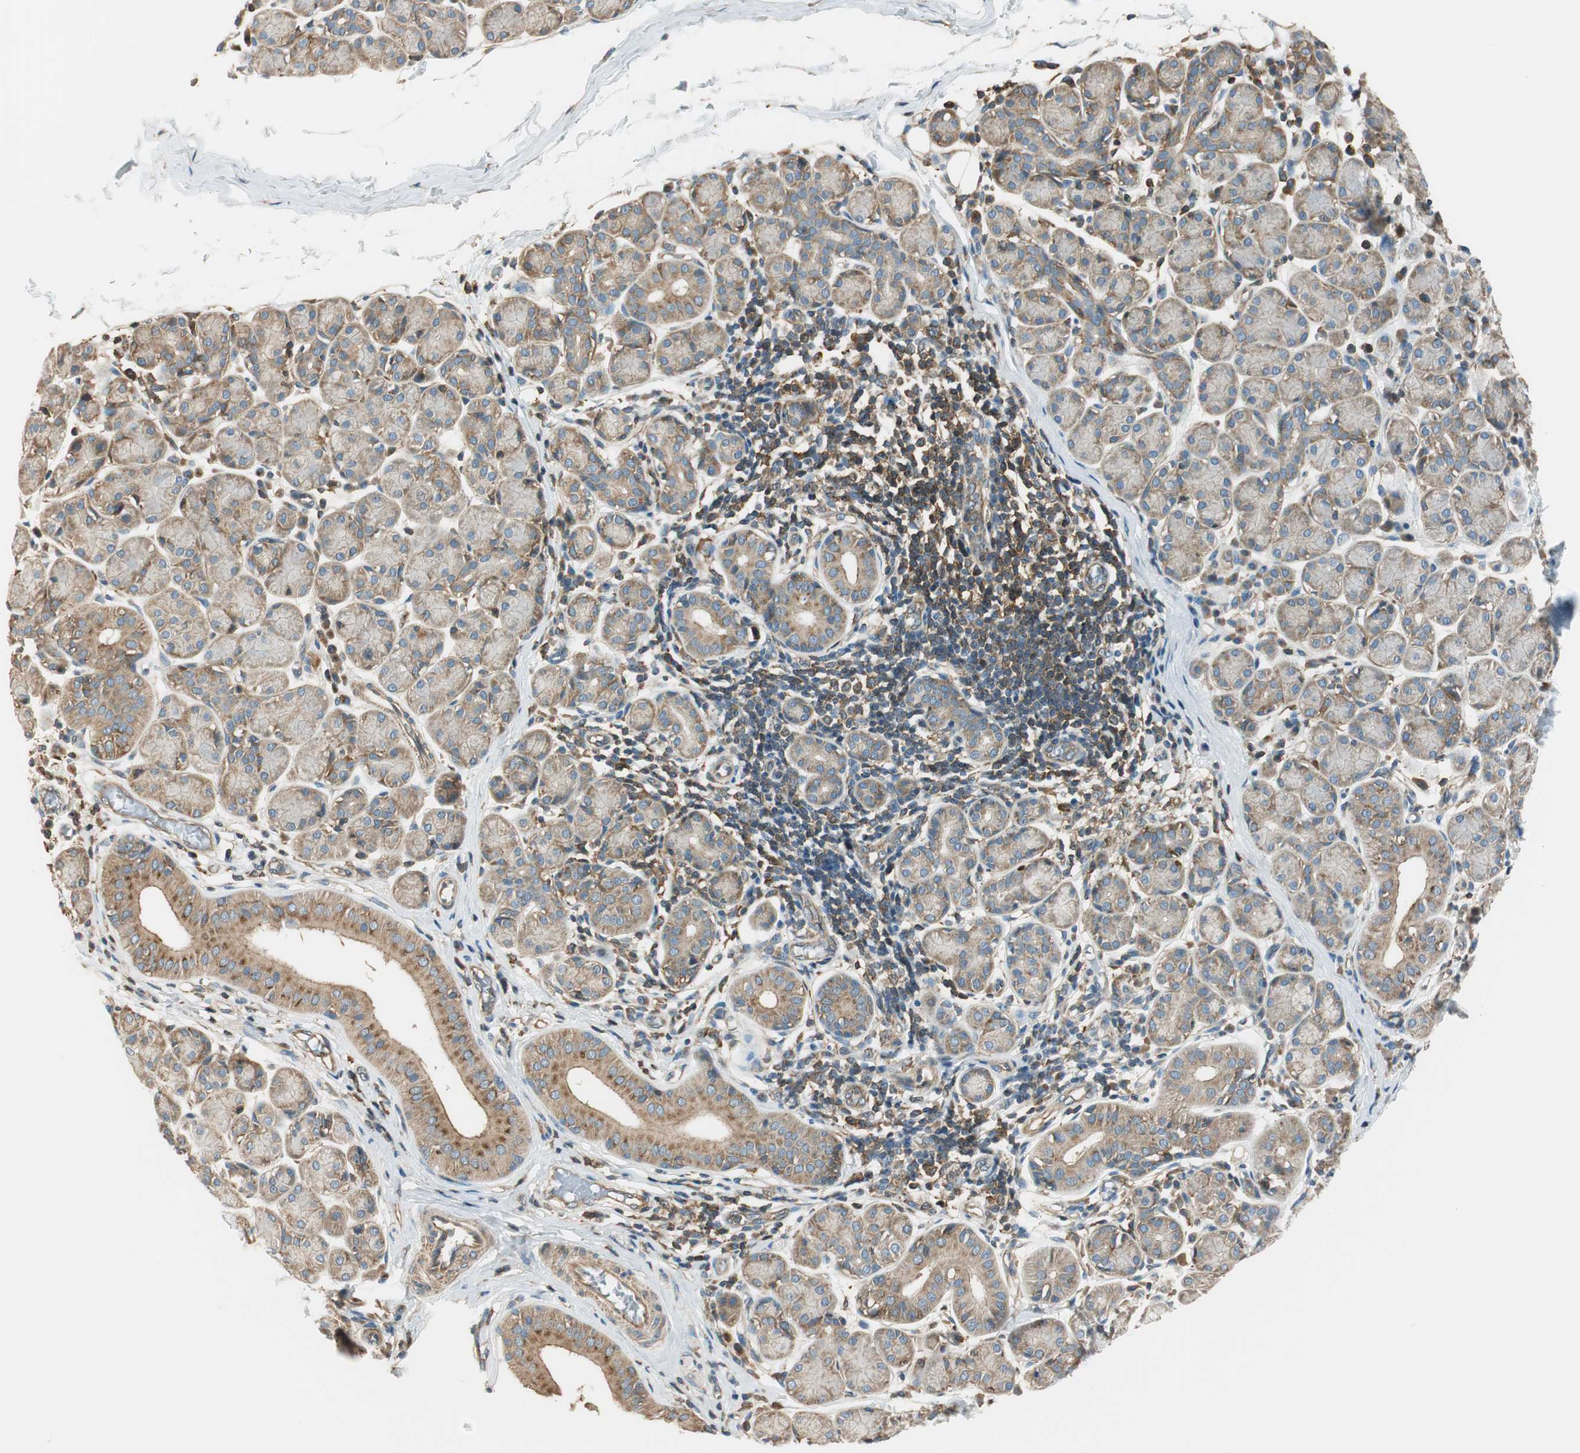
{"staining": {"intensity": "moderate", "quantity": "25%-75%", "location": "cytoplasmic/membranous"}, "tissue": "salivary gland", "cell_type": "Glandular cells", "image_type": "normal", "snomed": [{"axis": "morphology", "description": "Normal tissue, NOS"}, {"axis": "morphology", "description": "Inflammation, NOS"}, {"axis": "topography", "description": "Lymph node"}, {"axis": "topography", "description": "Salivary gland"}], "caption": "Benign salivary gland demonstrates moderate cytoplasmic/membranous positivity in about 25%-75% of glandular cells.", "gene": "PI4K2B", "patient": {"sex": "male", "age": 3}}